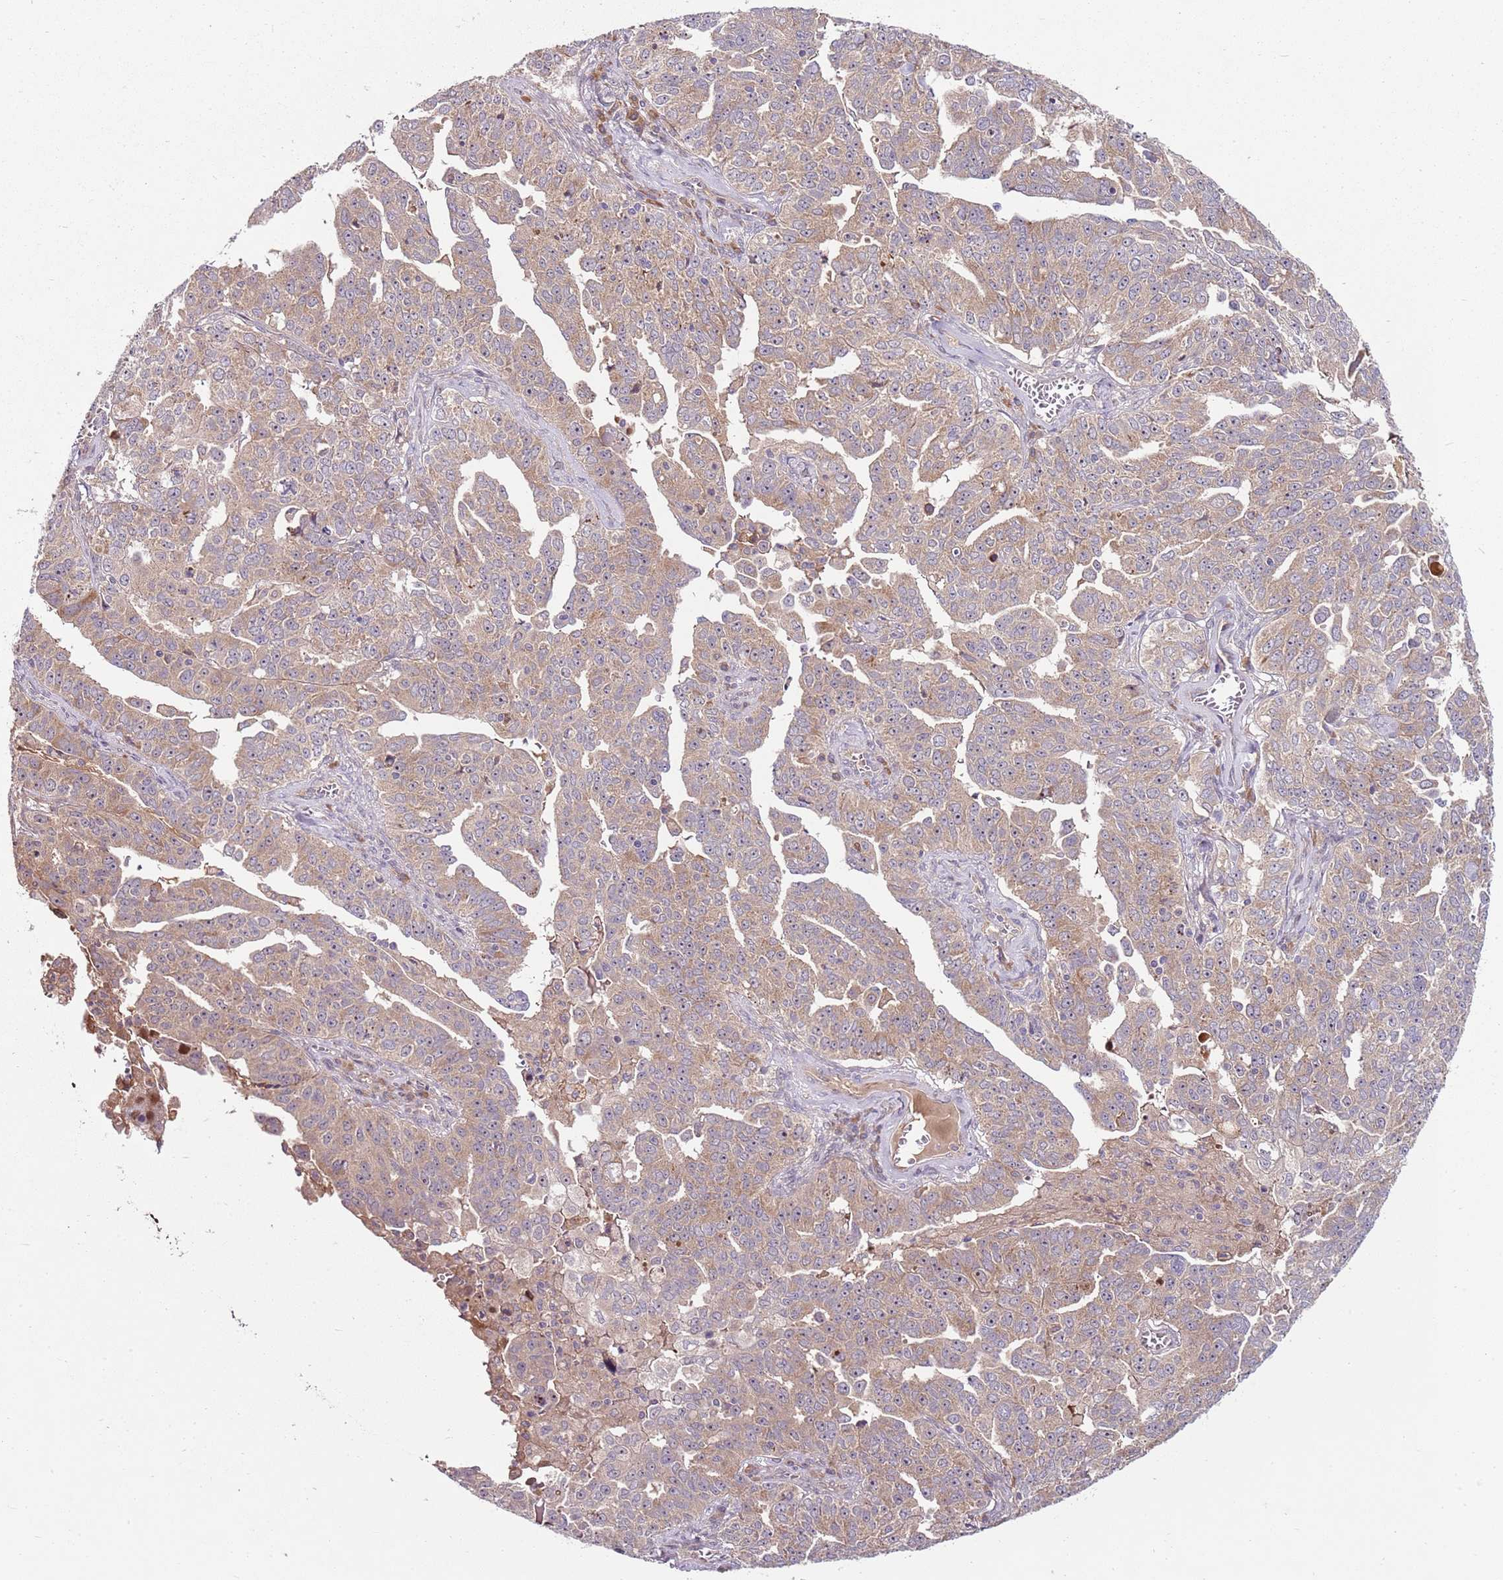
{"staining": {"intensity": "moderate", "quantity": "25%-75%", "location": "cytoplasmic/membranous"}, "tissue": "ovarian cancer", "cell_type": "Tumor cells", "image_type": "cancer", "snomed": [{"axis": "morphology", "description": "Carcinoma, endometroid"}, {"axis": "topography", "description": "Ovary"}], "caption": "Moderate cytoplasmic/membranous positivity for a protein is appreciated in approximately 25%-75% of tumor cells of ovarian cancer (endometroid carcinoma) using immunohistochemistry.", "gene": "FBXL22", "patient": {"sex": "female", "age": 62}}